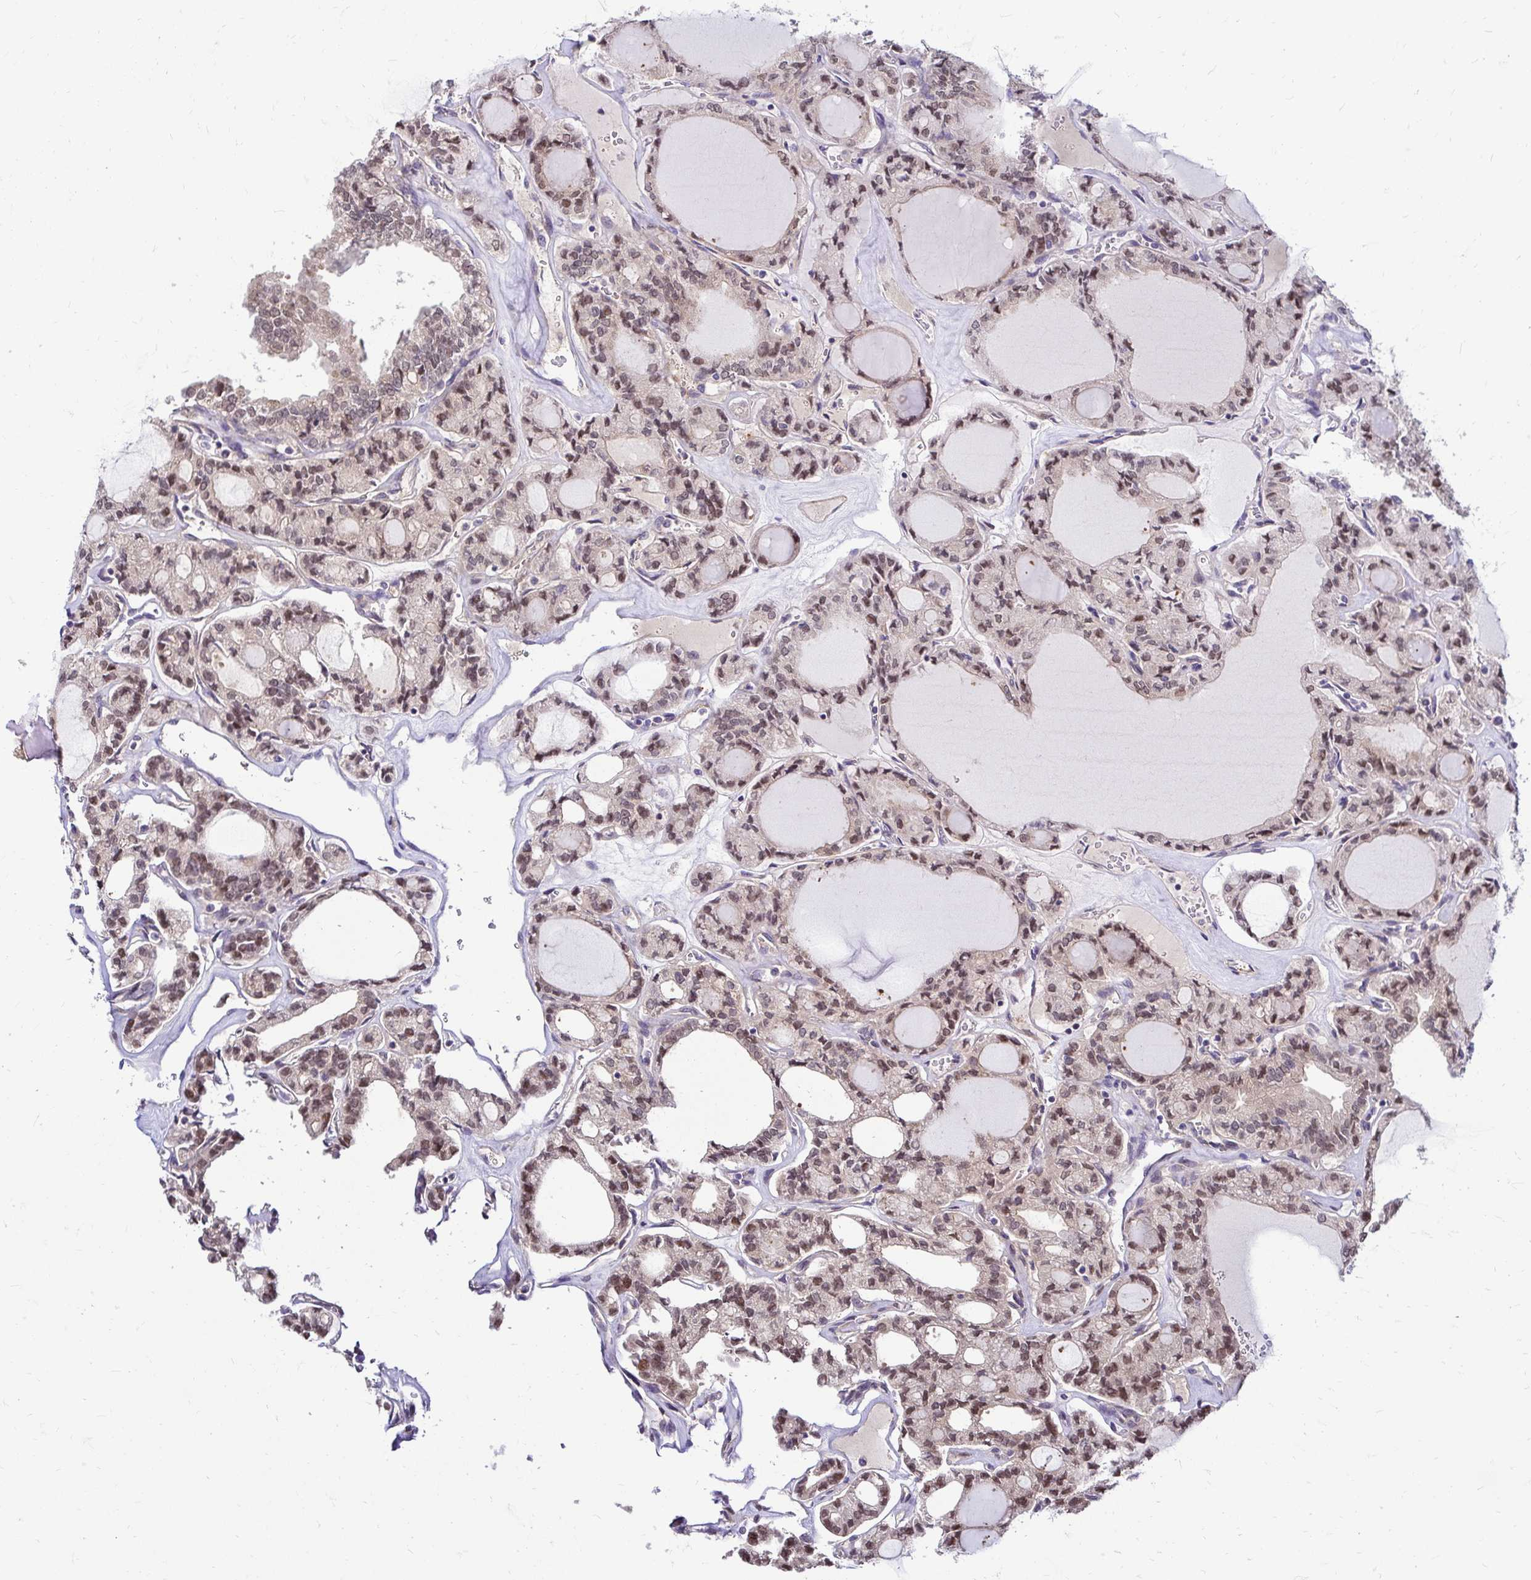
{"staining": {"intensity": "moderate", "quantity": ">75%", "location": "cytoplasmic/membranous,nuclear"}, "tissue": "thyroid cancer", "cell_type": "Tumor cells", "image_type": "cancer", "snomed": [{"axis": "morphology", "description": "Papillary adenocarcinoma, NOS"}, {"axis": "topography", "description": "Thyroid gland"}], "caption": "Human thyroid papillary adenocarcinoma stained for a protein (brown) reveals moderate cytoplasmic/membranous and nuclear positive staining in about >75% of tumor cells.", "gene": "YAP1", "patient": {"sex": "male", "age": 87}}